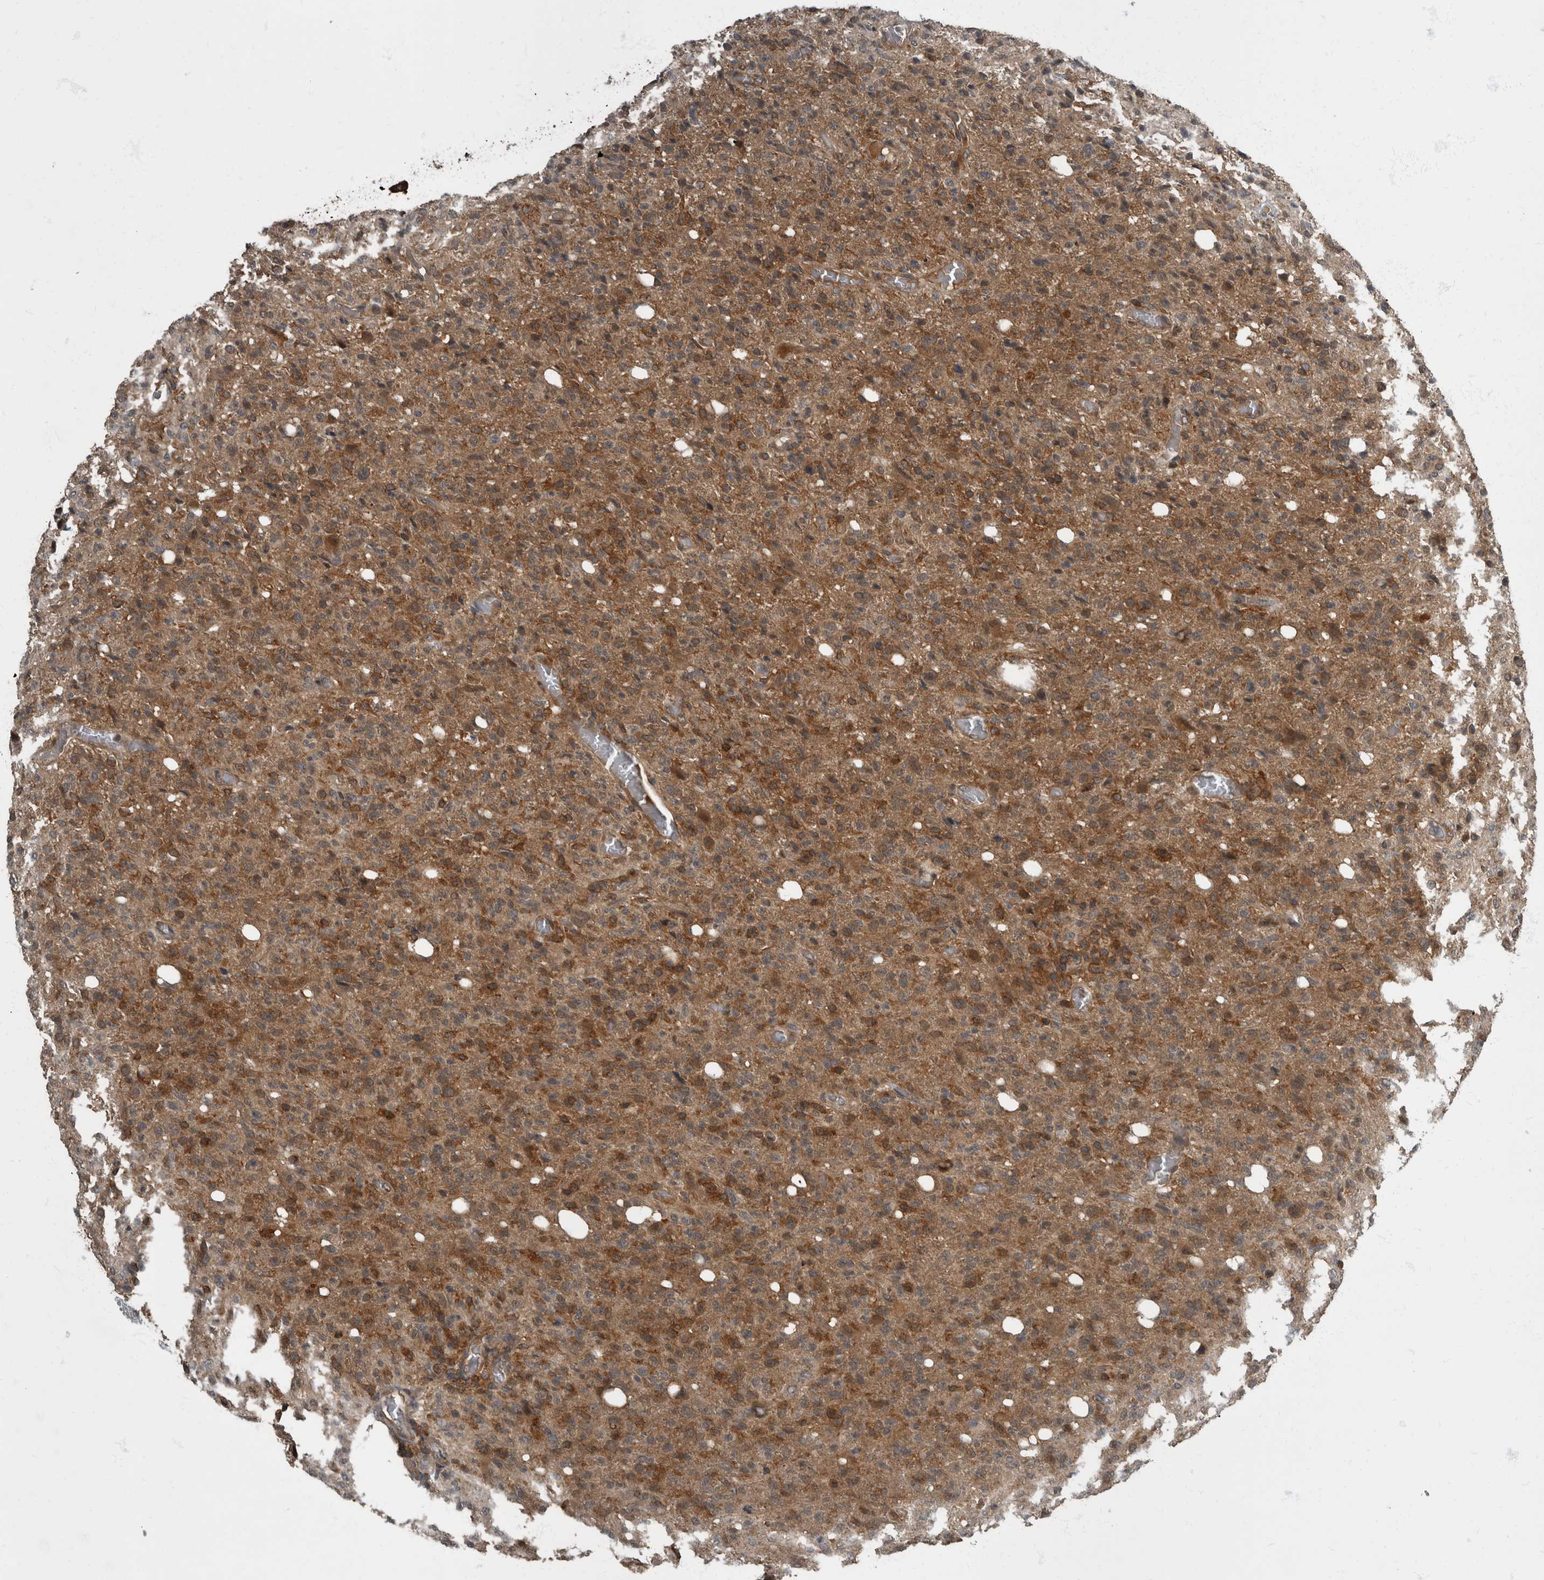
{"staining": {"intensity": "moderate", "quantity": ">75%", "location": "cytoplasmic/membranous"}, "tissue": "glioma", "cell_type": "Tumor cells", "image_type": "cancer", "snomed": [{"axis": "morphology", "description": "Glioma, malignant, High grade"}, {"axis": "topography", "description": "Brain"}], "caption": "Immunohistochemistry (DAB) staining of human glioma shows moderate cytoplasmic/membranous protein expression in about >75% of tumor cells. (brown staining indicates protein expression, while blue staining denotes nuclei).", "gene": "RABGGTB", "patient": {"sex": "female", "age": 57}}